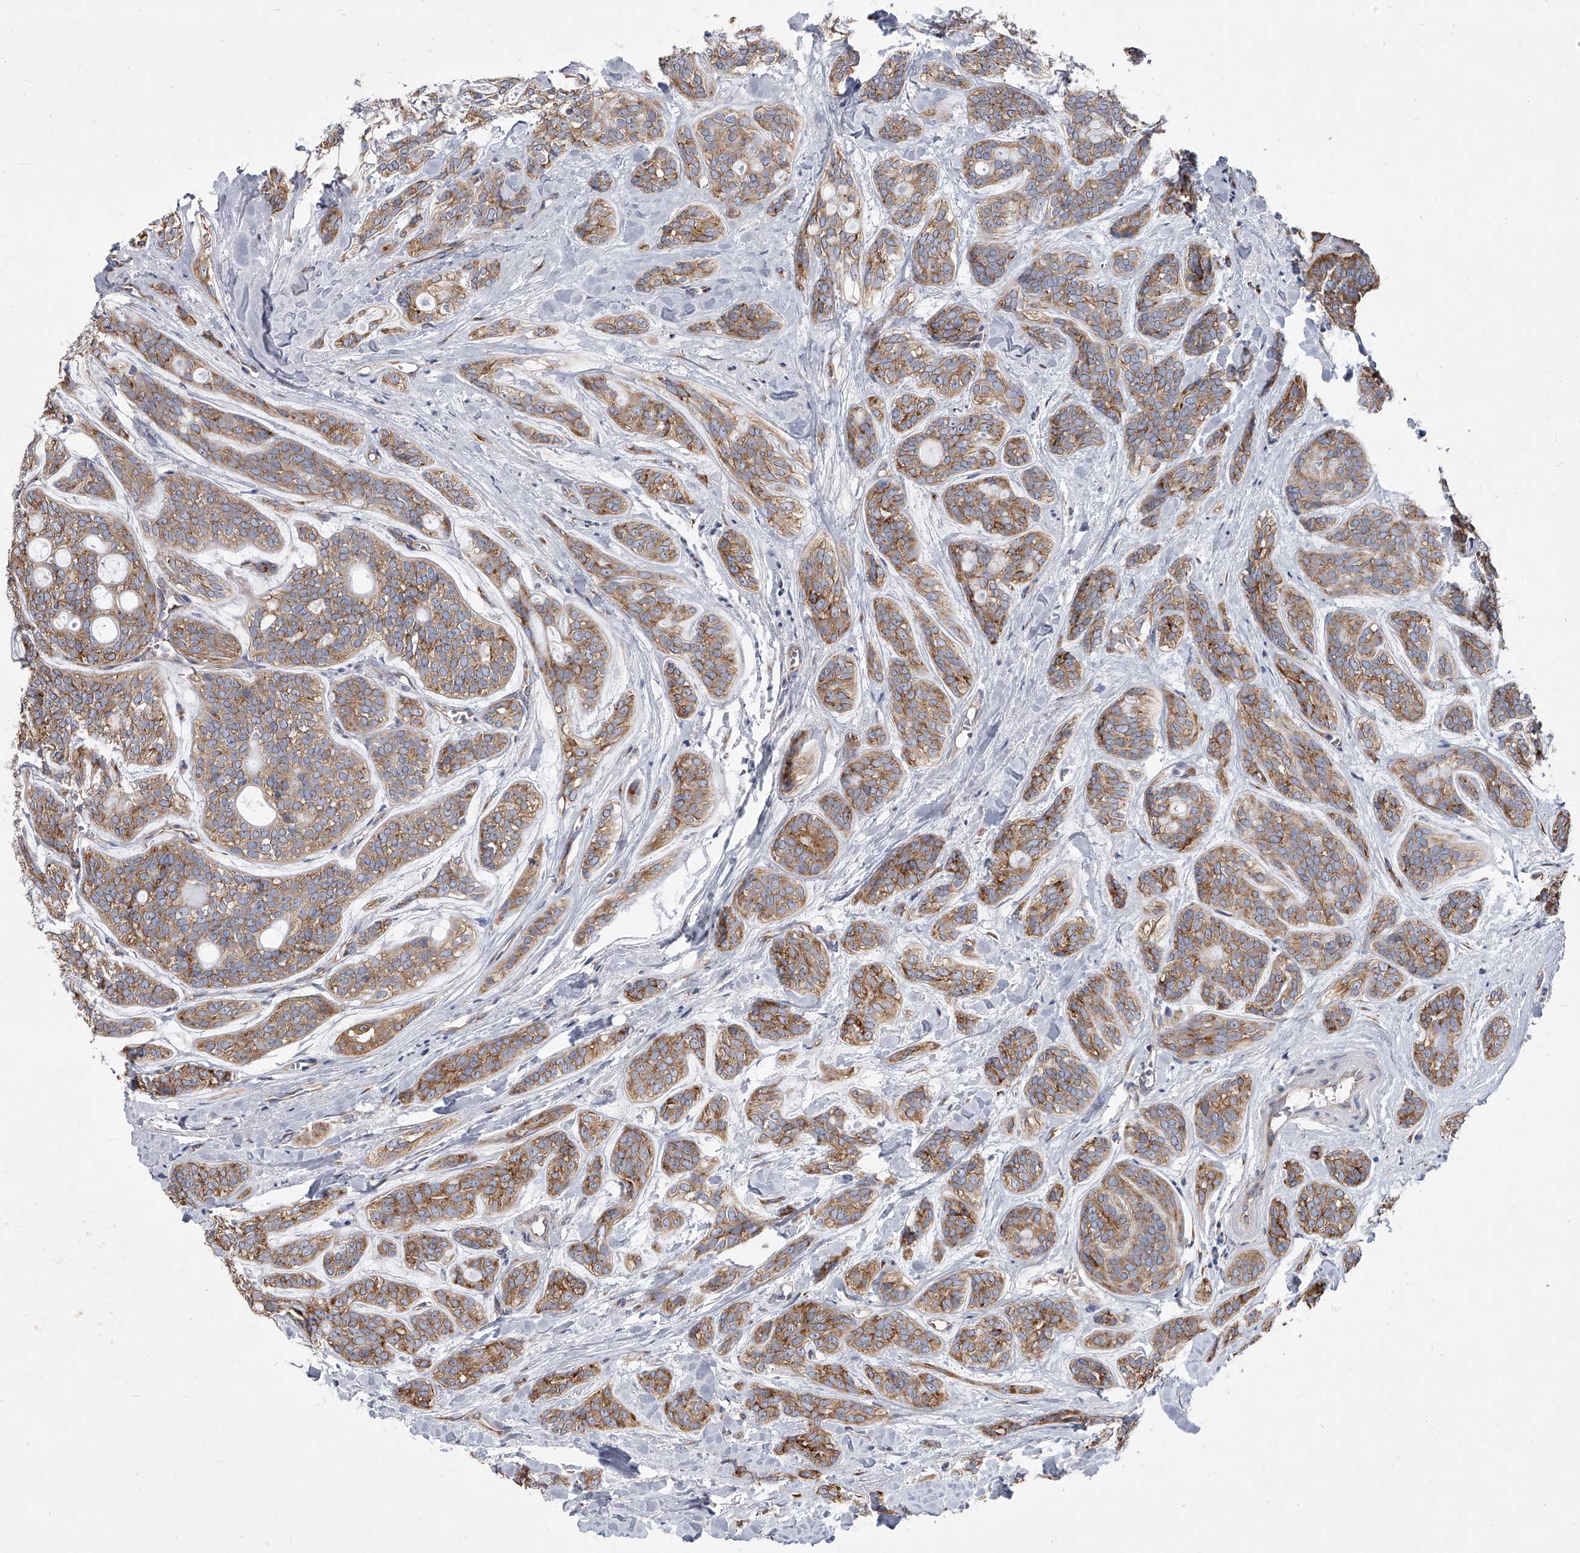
{"staining": {"intensity": "moderate", "quantity": ">75%", "location": "cytoplasmic/membranous"}, "tissue": "head and neck cancer", "cell_type": "Tumor cells", "image_type": "cancer", "snomed": [{"axis": "morphology", "description": "Adenocarcinoma, NOS"}, {"axis": "topography", "description": "Head-Neck"}], "caption": "Head and neck adenocarcinoma tissue demonstrates moderate cytoplasmic/membranous staining in approximately >75% of tumor cells", "gene": "EIF2S2", "patient": {"sex": "male", "age": 66}}